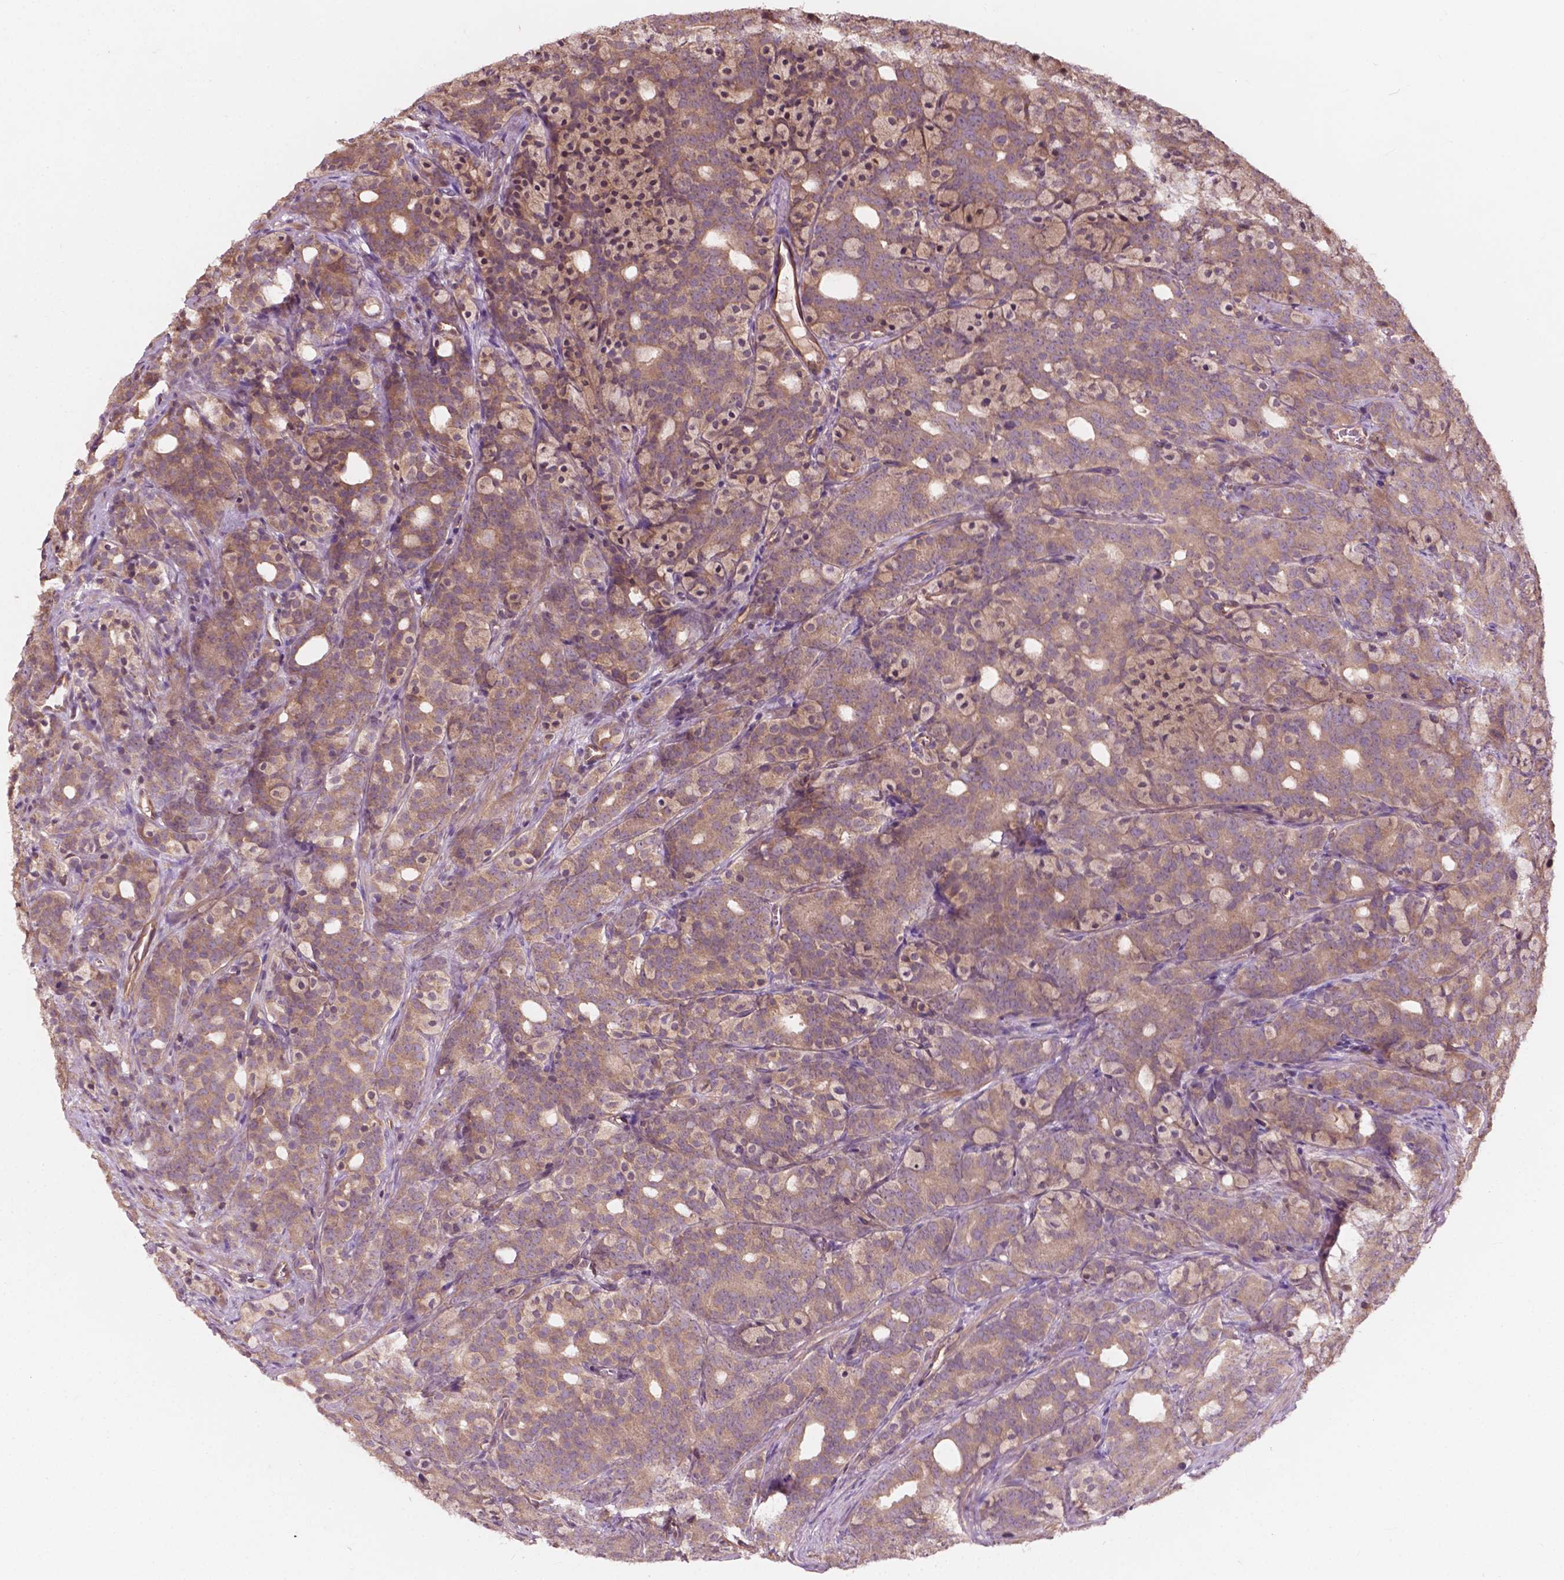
{"staining": {"intensity": "moderate", "quantity": "25%-75%", "location": "cytoplasmic/membranous"}, "tissue": "prostate cancer", "cell_type": "Tumor cells", "image_type": "cancer", "snomed": [{"axis": "morphology", "description": "Adenocarcinoma, High grade"}, {"axis": "topography", "description": "Prostate"}], "caption": "Immunohistochemistry (DAB) staining of human prostate cancer (high-grade adenocarcinoma) reveals moderate cytoplasmic/membranous protein positivity in approximately 25%-75% of tumor cells. (IHC, brightfield microscopy, high magnification).", "gene": "CDC42BPA", "patient": {"sex": "male", "age": 84}}